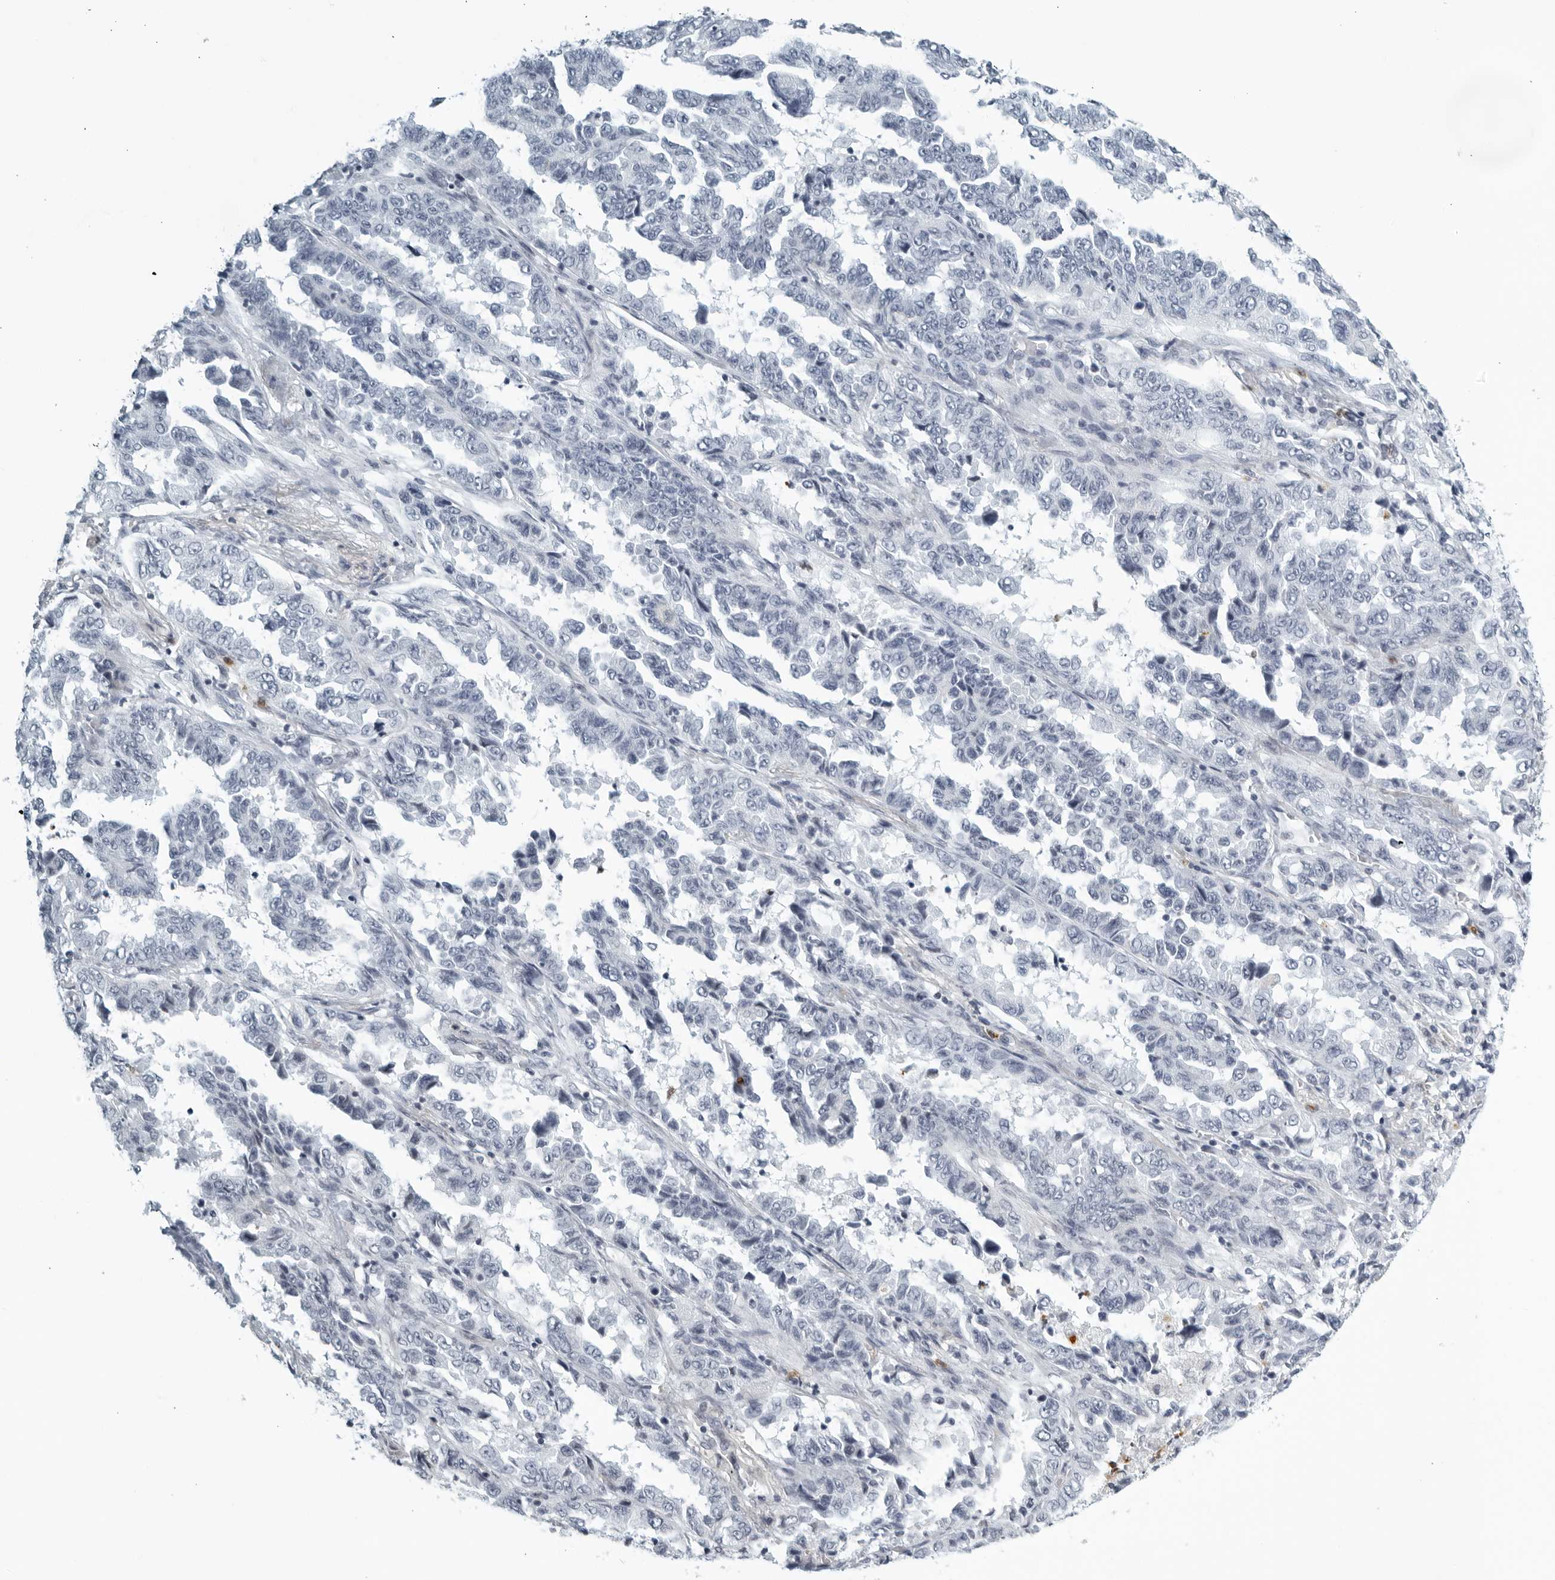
{"staining": {"intensity": "negative", "quantity": "none", "location": "none"}, "tissue": "lung cancer", "cell_type": "Tumor cells", "image_type": "cancer", "snomed": [{"axis": "morphology", "description": "Adenocarcinoma, NOS"}, {"axis": "topography", "description": "Lung"}], "caption": "Adenocarcinoma (lung) stained for a protein using immunohistochemistry (IHC) shows no expression tumor cells.", "gene": "KLK7", "patient": {"sex": "female", "age": 51}}